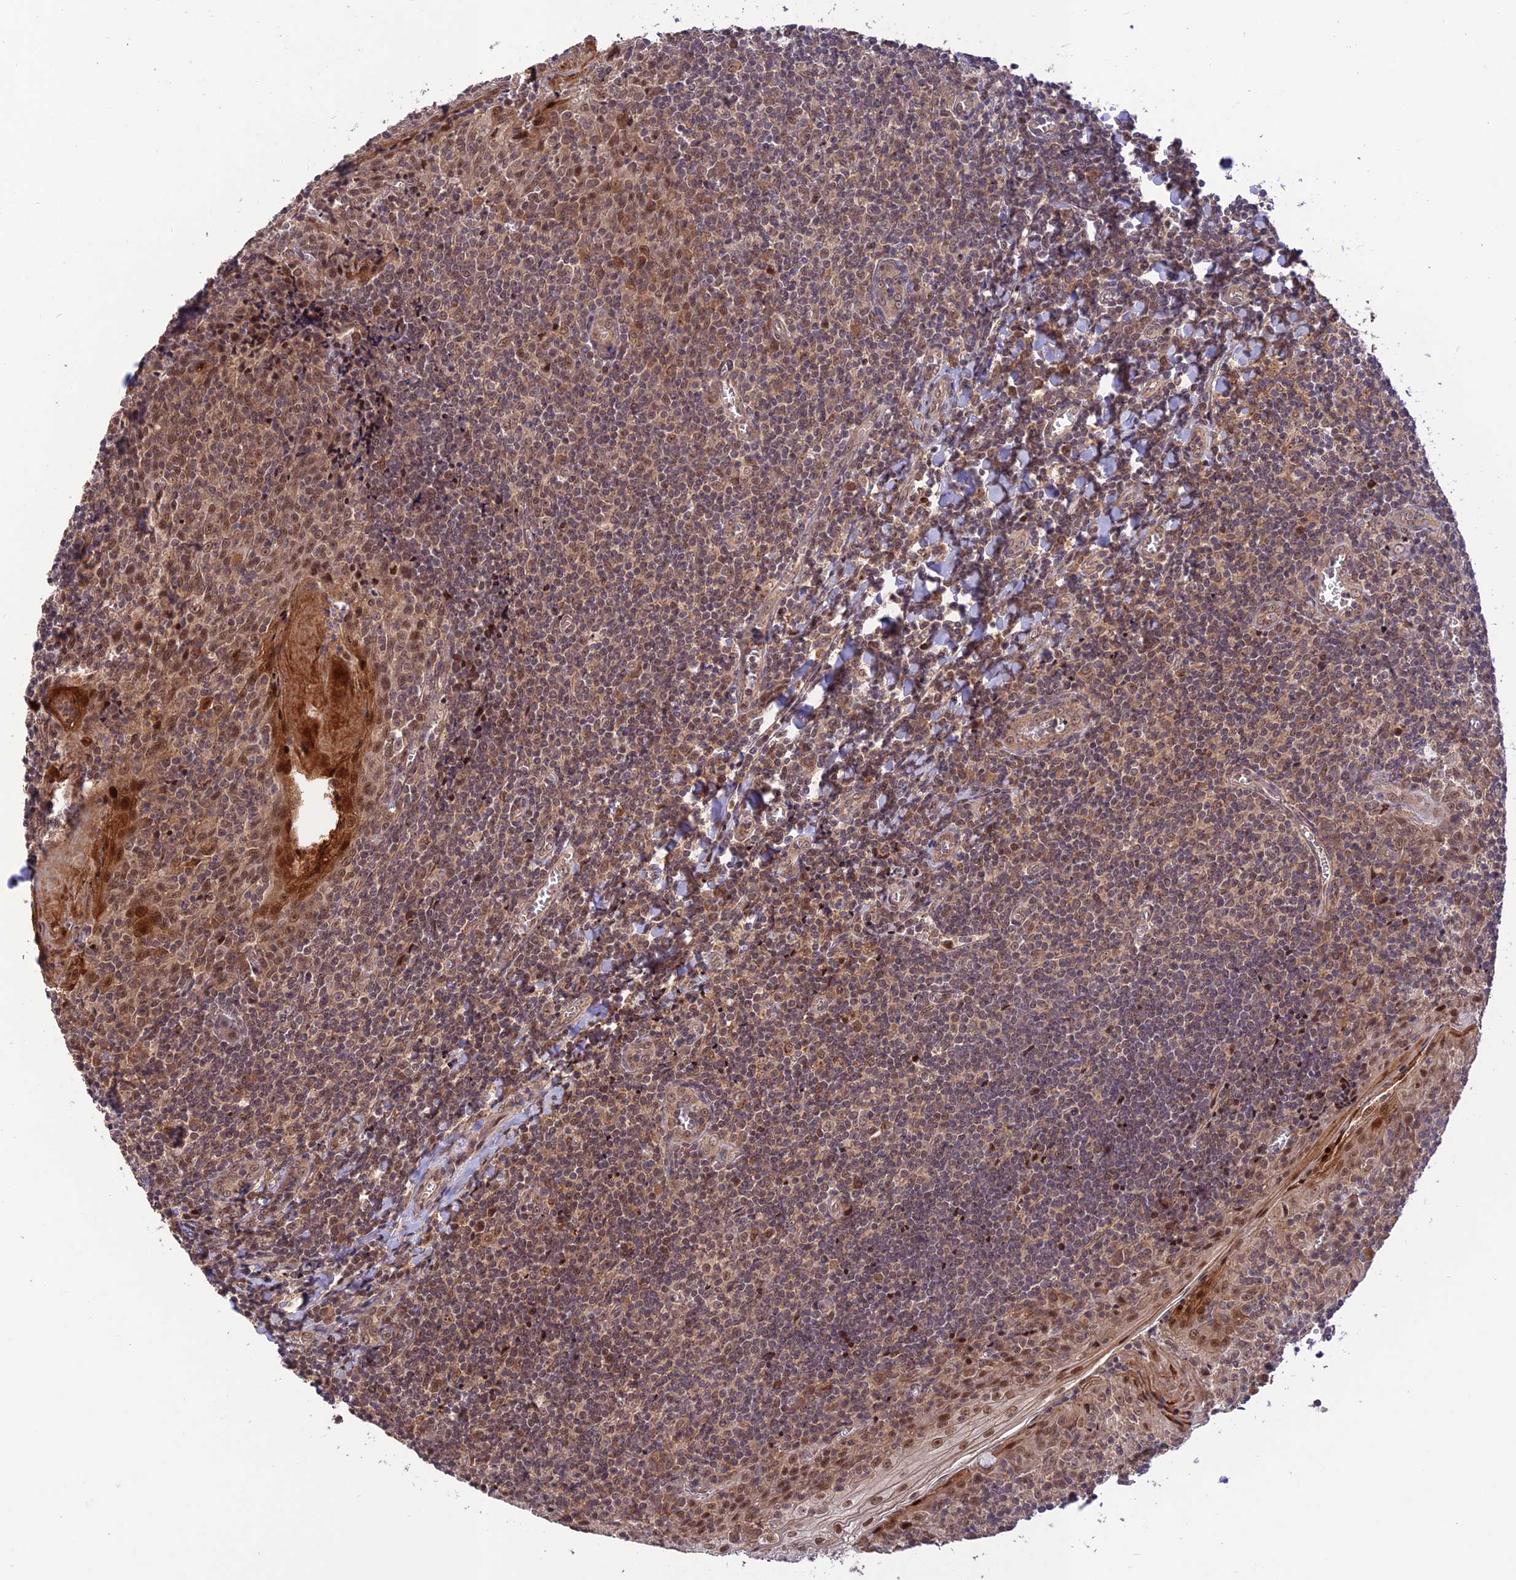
{"staining": {"intensity": "weak", "quantity": "25%-75%", "location": "nuclear"}, "tissue": "tonsil", "cell_type": "Germinal center cells", "image_type": "normal", "snomed": [{"axis": "morphology", "description": "Normal tissue, NOS"}, {"axis": "topography", "description": "Tonsil"}], "caption": "Protein staining demonstrates weak nuclear expression in about 25%-75% of germinal center cells in normal tonsil.", "gene": "REV1", "patient": {"sex": "male", "age": 27}}